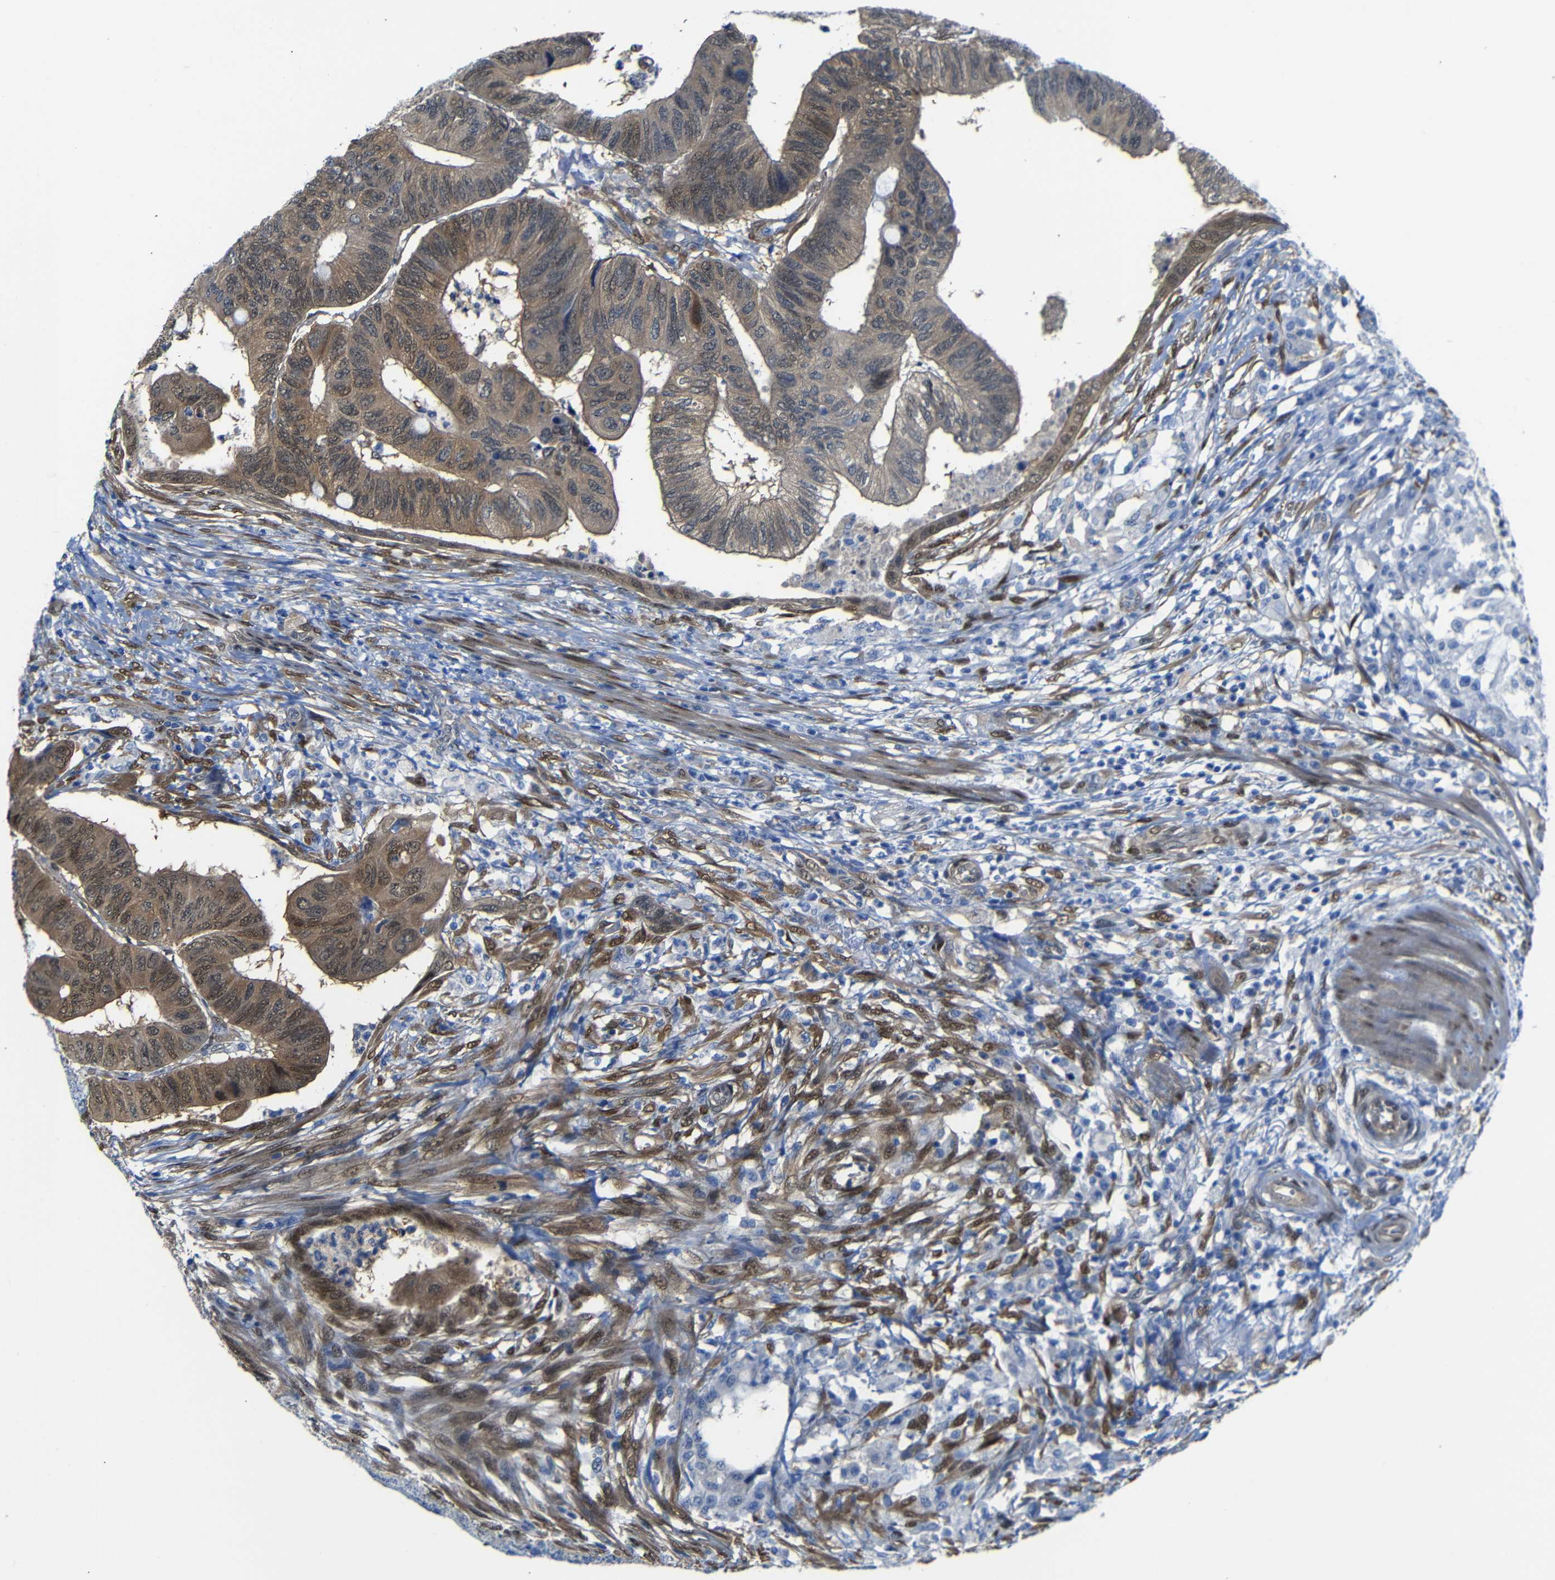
{"staining": {"intensity": "moderate", "quantity": ">75%", "location": "cytoplasmic/membranous,nuclear"}, "tissue": "colorectal cancer", "cell_type": "Tumor cells", "image_type": "cancer", "snomed": [{"axis": "morphology", "description": "Normal tissue, NOS"}, {"axis": "morphology", "description": "Adenocarcinoma, NOS"}, {"axis": "topography", "description": "Rectum"}, {"axis": "topography", "description": "Peripheral nerve tissue"}], "caption": "IHC photomicrograph of human colorectal adenocarcinoma stained for a protein (brown), which exhibits medium levels of moderate cytoplasmic/membranous and nuclear staining in approximately >75% of tumor cells.", "gene": "YAP1", "patient": {"sex": "male", "age": 92}}